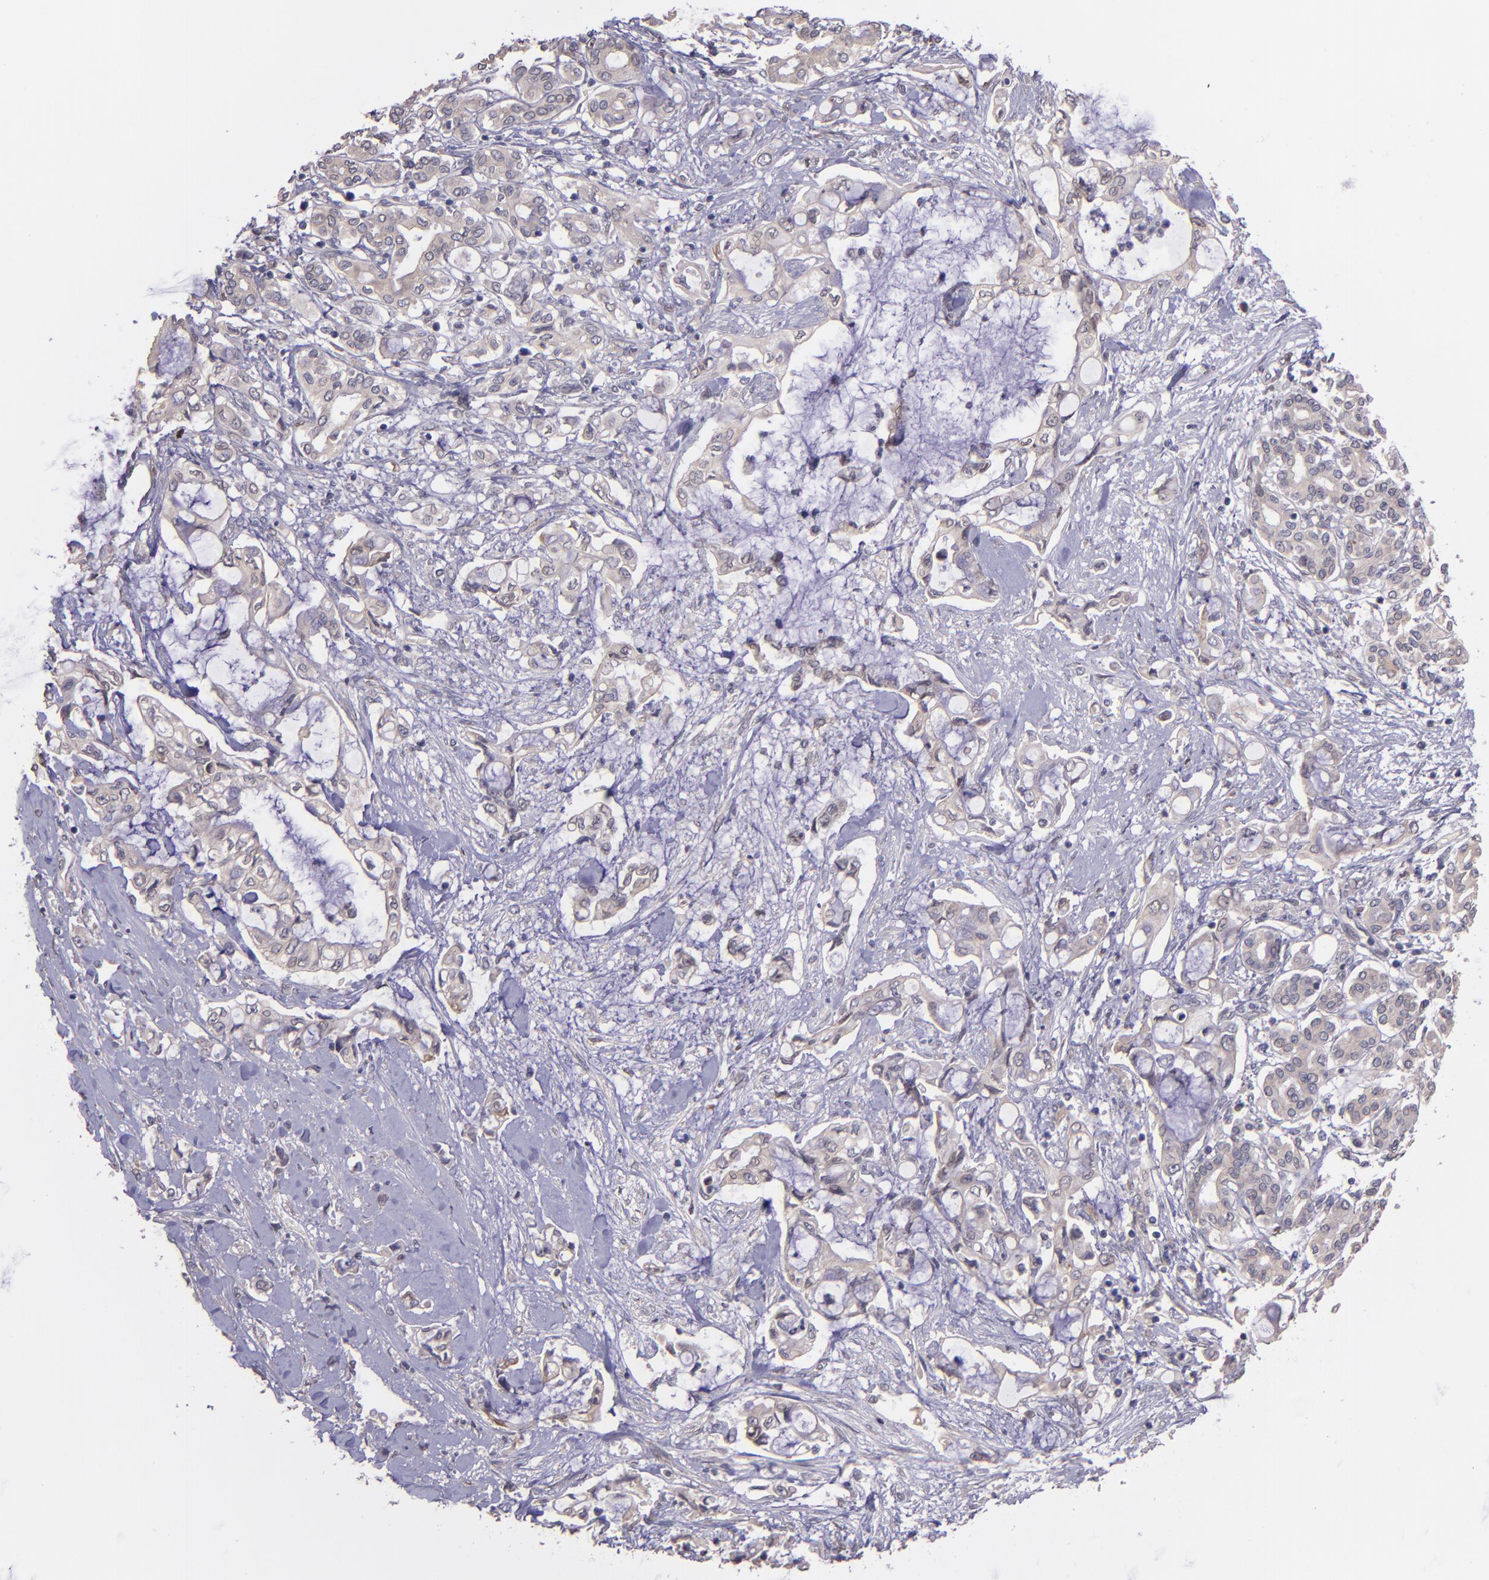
{"staining": {"intensity": "weak", "quantity": "25%-75%", "location": "cytoplasmic/membranous"}, "tissue": "pancreatic cancer", "cell_type": "Tumor cells", "image_type": "cancer", "snomed": [{"axis": "morphology", "description": "Adenocarcinoma, NOS"}, {"axis": "topography", "description": "Pancreas"}], "caption": "Immunohistochemical staining of human pancreatic cancer reveals low levels of weak cytoplasmic/membranous protein staining in about 25%-75% of tumor cells. Nuclei are stained in blue.", "gene": "NUP62CL", "patient": {"sex": "female", "age": 70}}